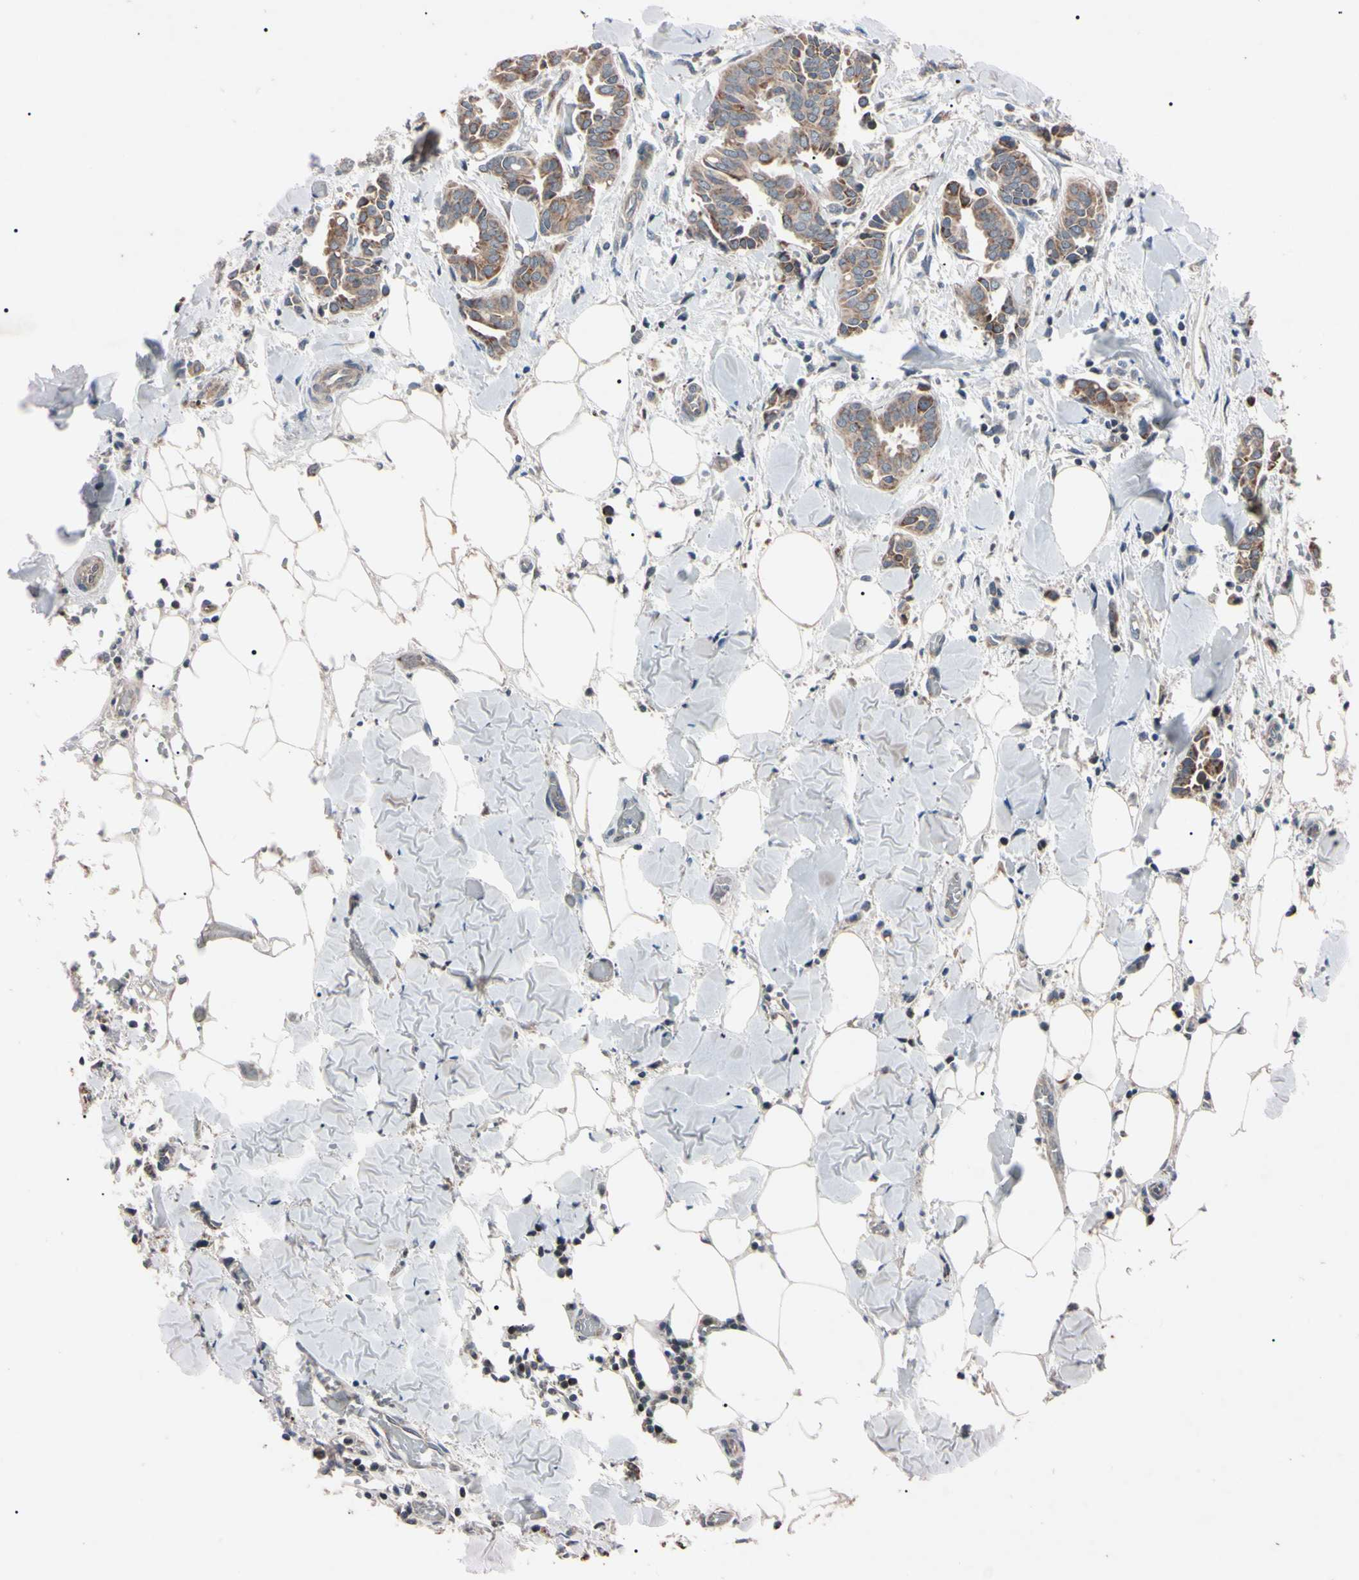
{"staining": {"intensity": "moderate", "quantity": "25%-75%", "location": "cytoplasmic/membranous"}, "tissue": "head and neck cancer", "cell_type": "Tumor cells", "image_type": "cancer", "snomed": [{"axis": "morphology", "description": "Adenocarcinoma, NOS"}, {"axis": "topography", "description": "Salivary gland"}, {"axis": "topography", "description": "Head-Neck"}], "caption": "Immunohistochemical staining of head and neck cancer (adenocarcinoma) shows medium levels of moderate cytoplasmic/membranous expression in approximately 25%-75% of tumor cells.", "gene": "TNFRSF1A", "patient": {"sex": "female", "age": 59}}